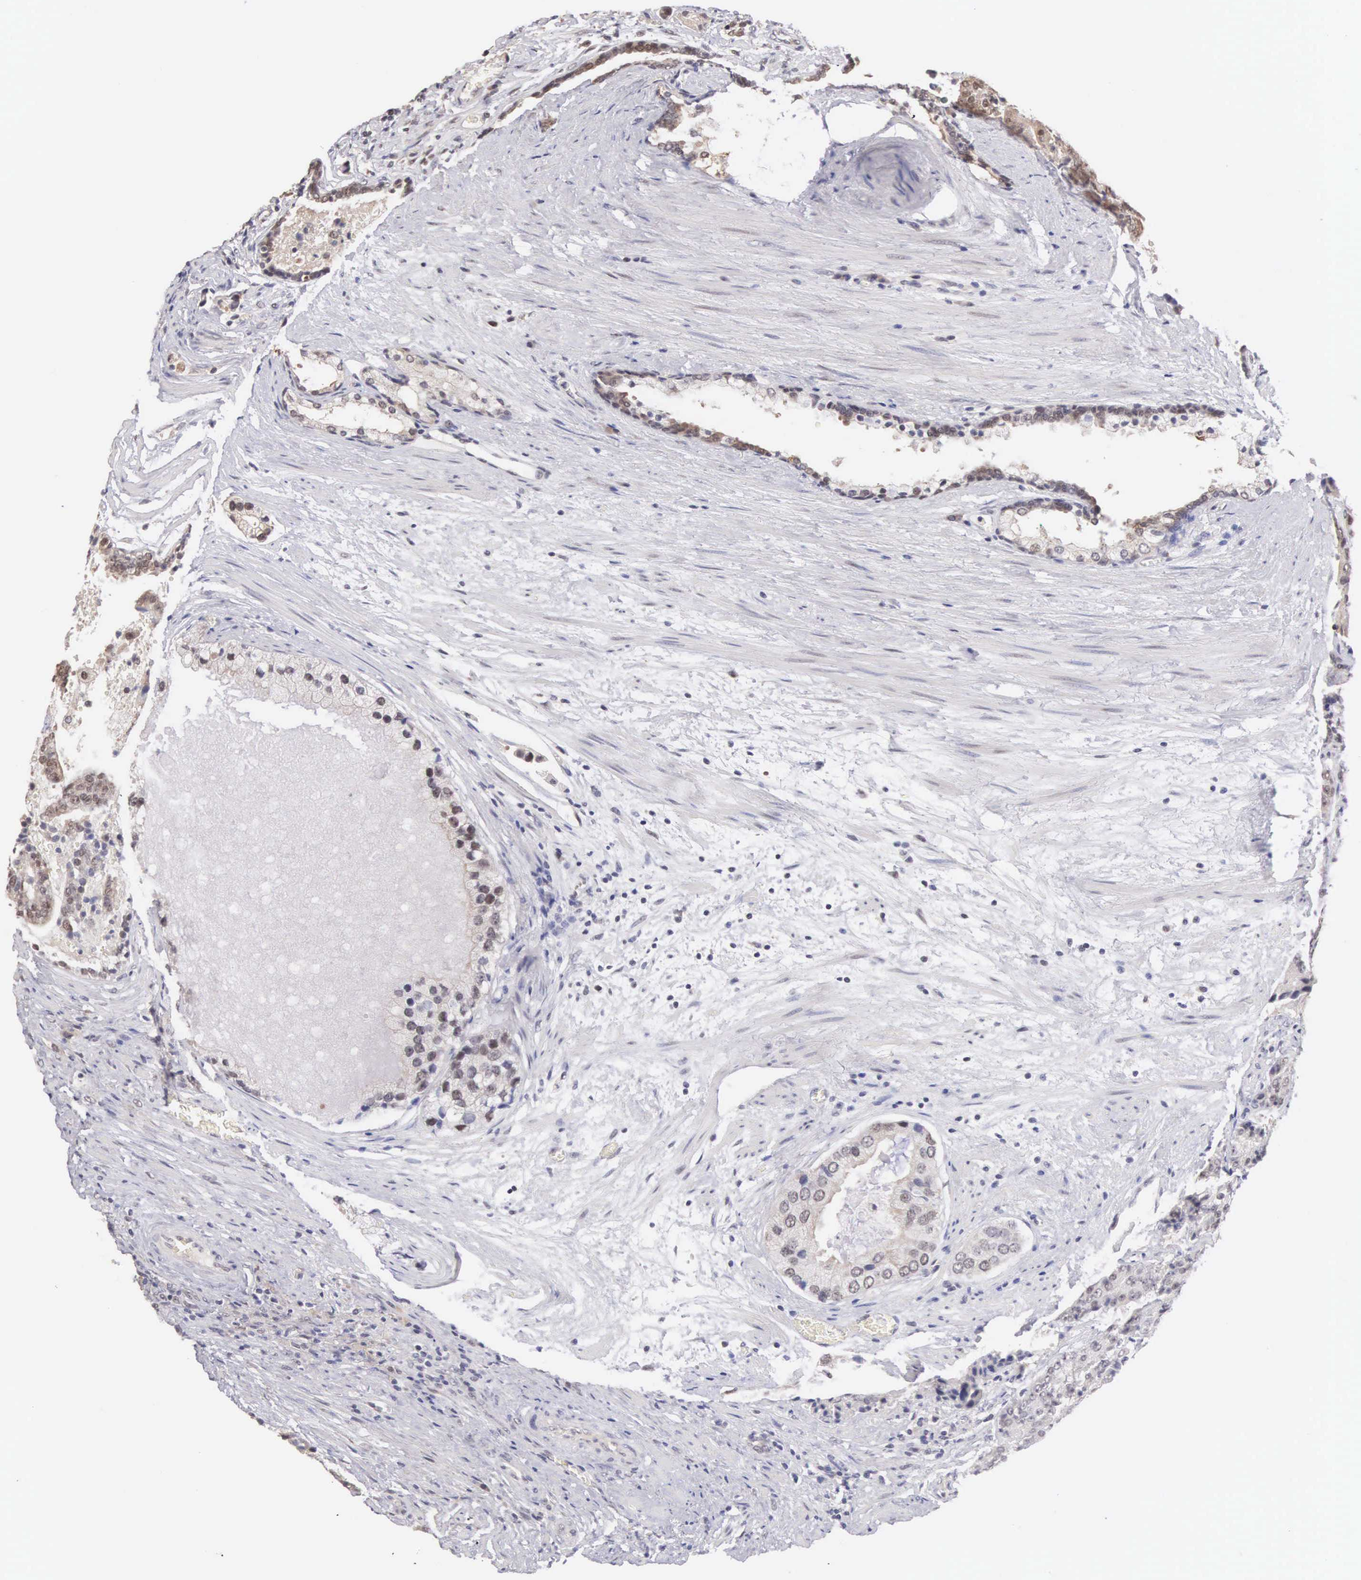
{"staining": {"intensity": "weak", "quantity": "25%-75%", "location": "cytoplasmic/membranous"}, "tissue": "prostate cancer", "cell_type": "Tumor cells", "image_type": "cancer", "snomed": [{"axis": "morphology", "description": "Adenocarcinoma, Medium grade"}, {"axis": "topography", "description": "Prostate"}], "caption": "Protein expression analysis of prostate cancer (medium-grade adenocarcinoma) reveals weak cytoplasmic/membranous positivity in approximately 25%-75% of tumor cells.", "gene": "HMGXB4", "patient": {"sex": "male", "age": 70}}